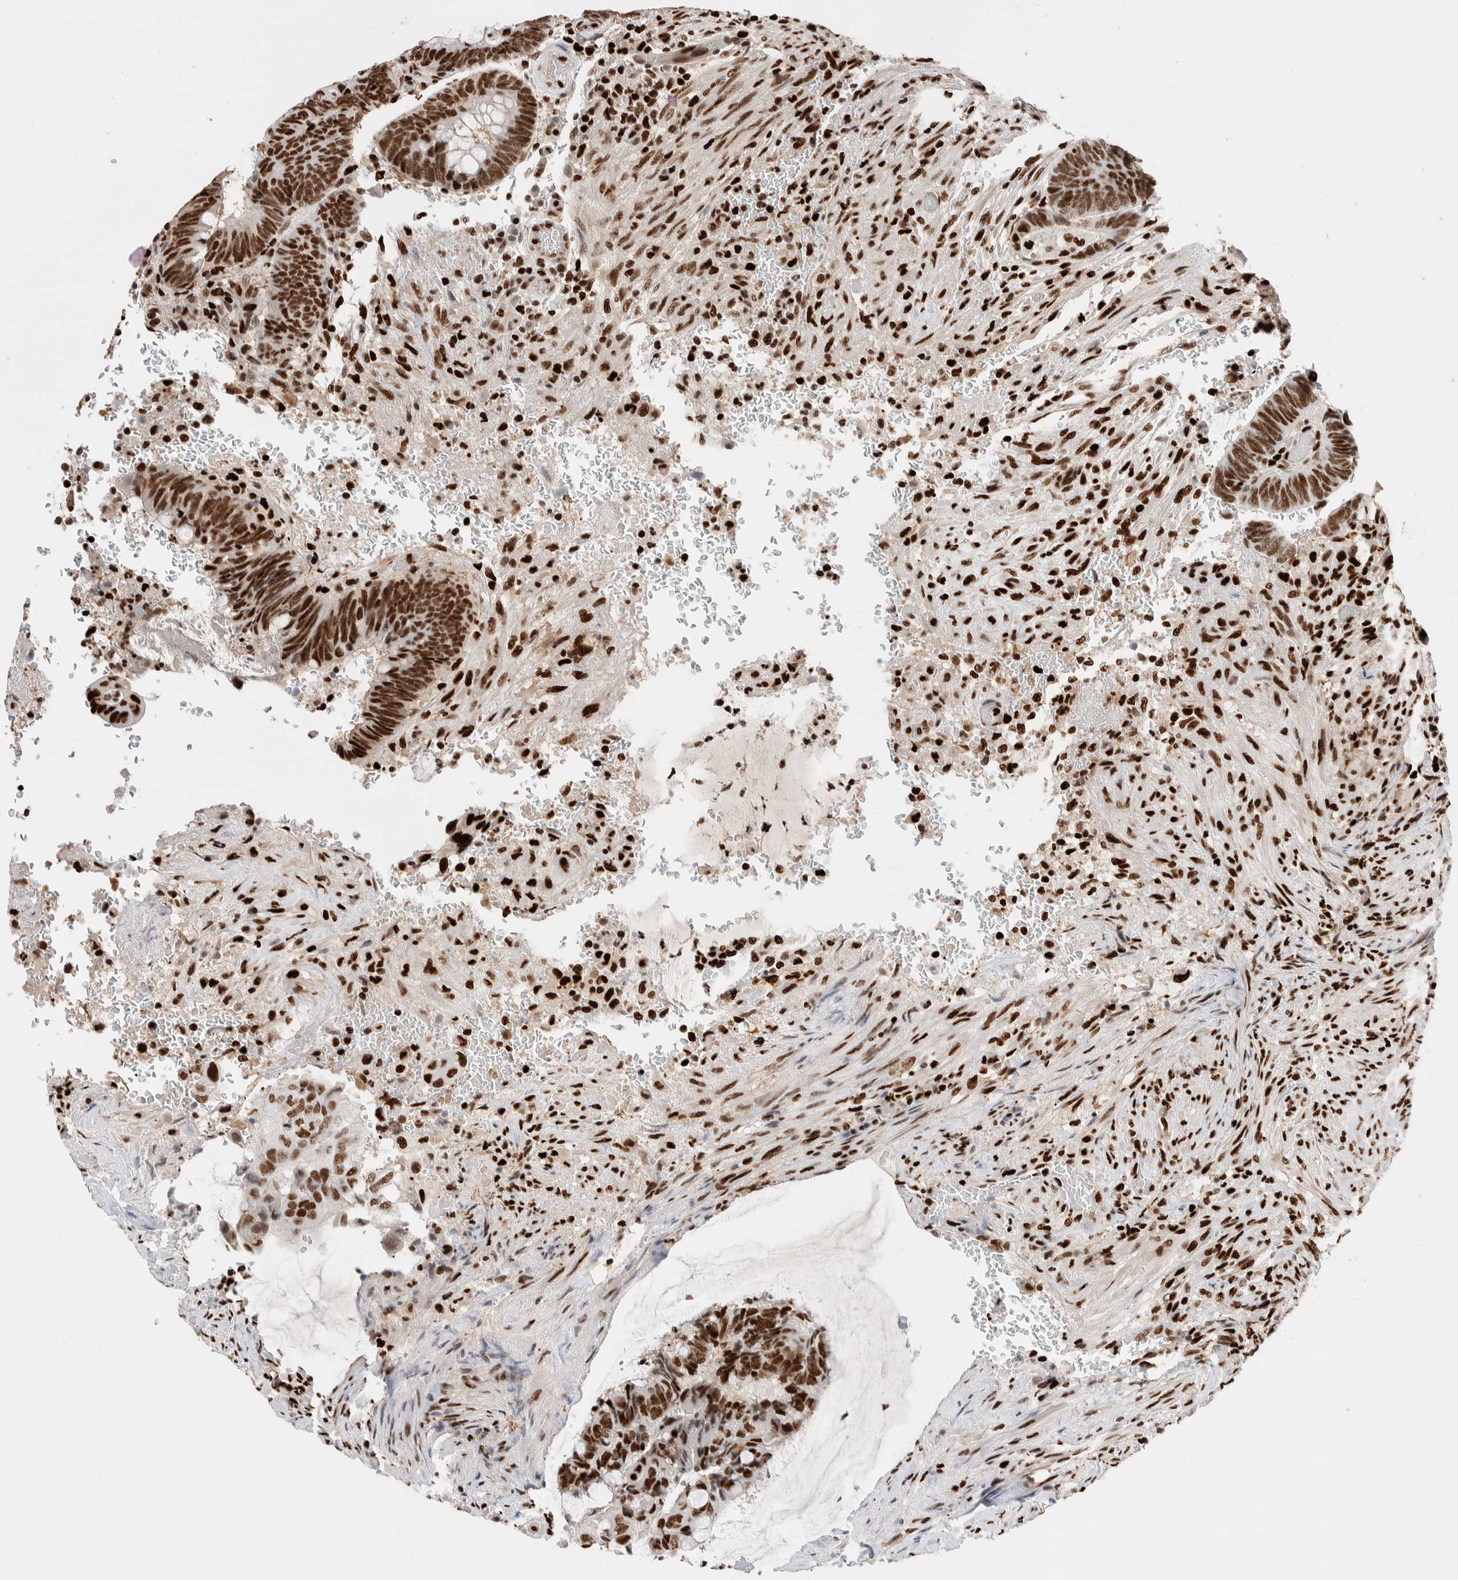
{"staining": {"intensity": "strong", "quantity": ">75%", "location": "nuclear"}, "tissue": "colorectal cancer", "cell_type": "Tumor cells", "image_type": "cancer", "snomed": [{"axis": "morphology", "description": "Normal tissue, NOS"}, {"axis": "morphology", "description": "Adenocarcinoma, NOS"}, {"axis": "topography", "description": "Rectum"}], "caption": "This is a micrograph of IHC staining of adenocarcinoma (colorectal), which shows strong staining in the nuclear of tumor cells.", "gene": "RNASEK-C17orf49", "patient": {"sex": "male", "age": 92}}